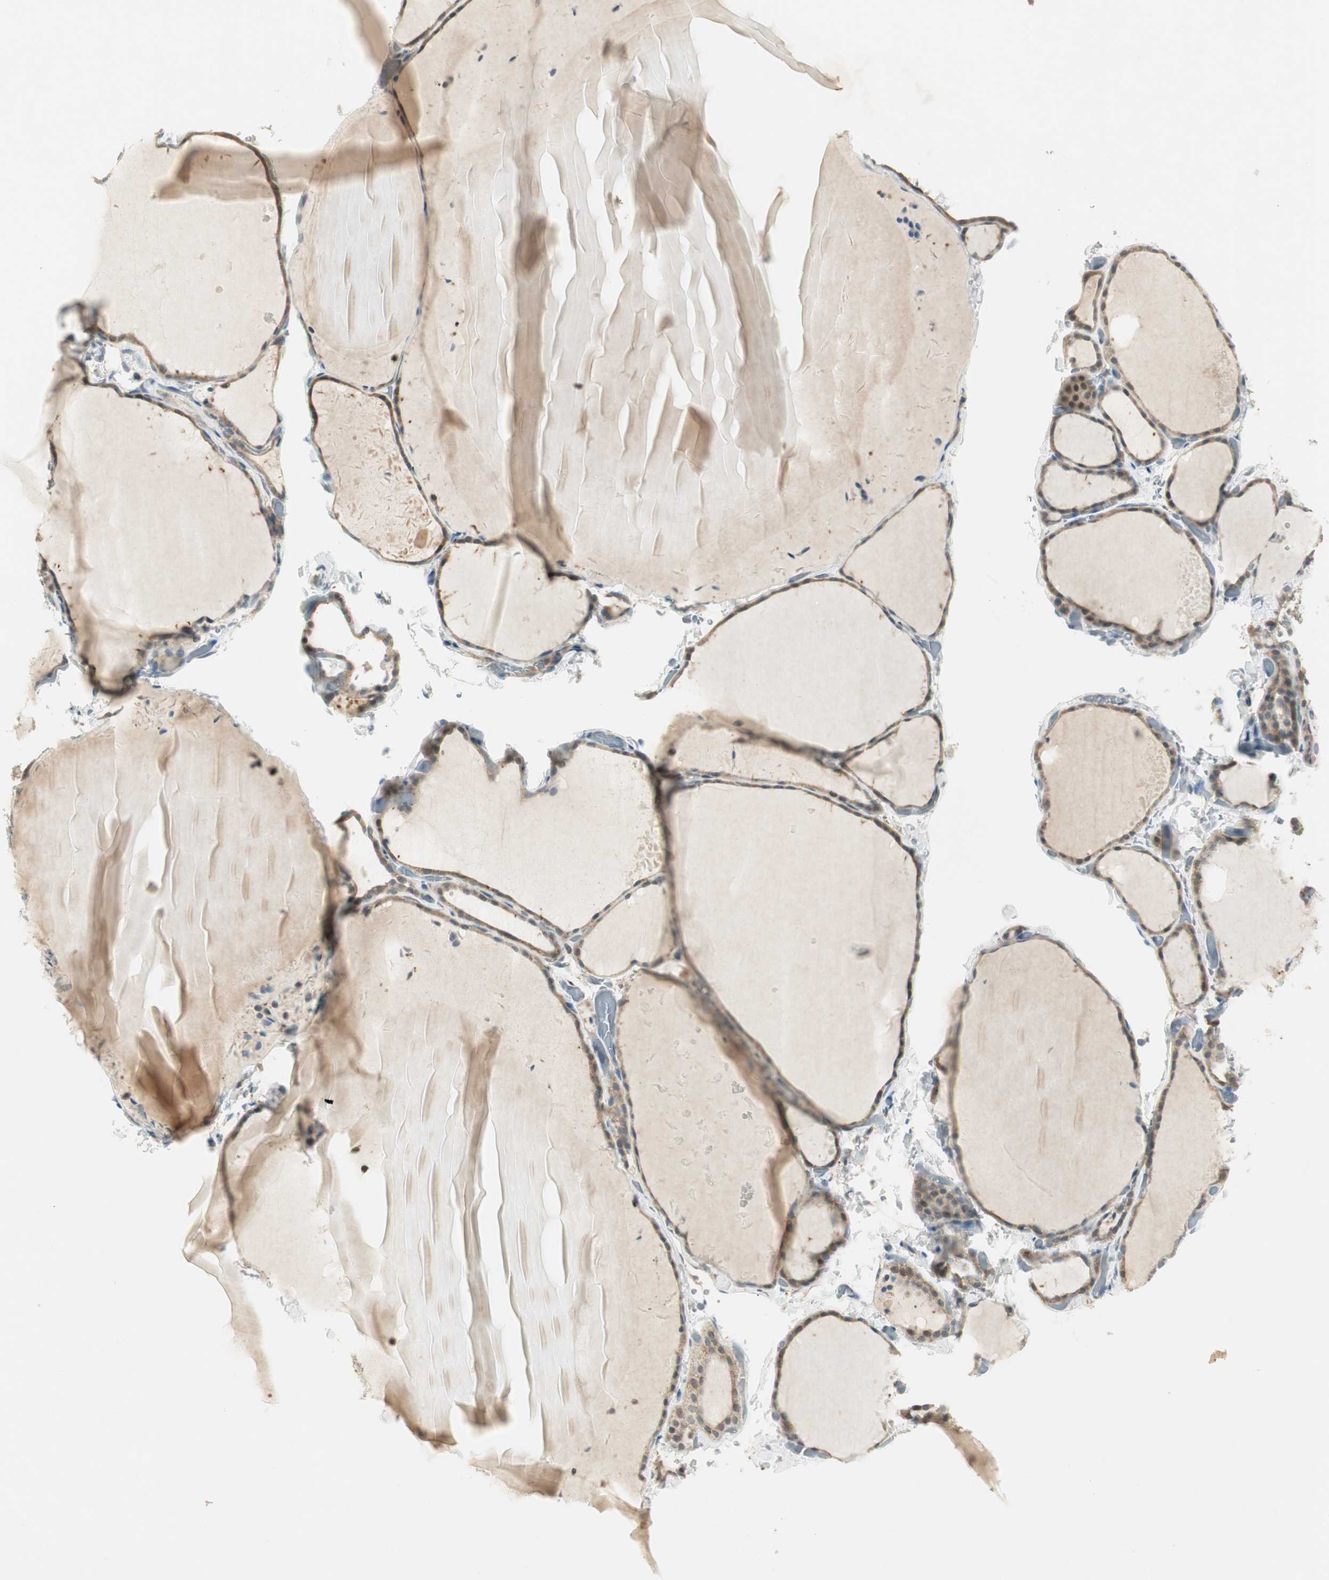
{"staining": {"intensity": "moderate", "quantity": ">75%", "location": "cytoplasmic/membranous"}, "tissue": "thyroid gland", "cell_type": "Glandular cells", "image_type": "normal", "snomed": [{"axis": "morphology", "description": "Normal tissue, NOS"}, {"axis": "topography", "description": "Thyroid gland"}], "caption": "A brown stain highlights moderate cytoplasmic/membranous staining of a protein in glandular cells of benign thyroid gland. (IHC, brightfield microscopy, high magnification).", "gene": "USP2", "patient": {"sex": "female", "age": 22}}